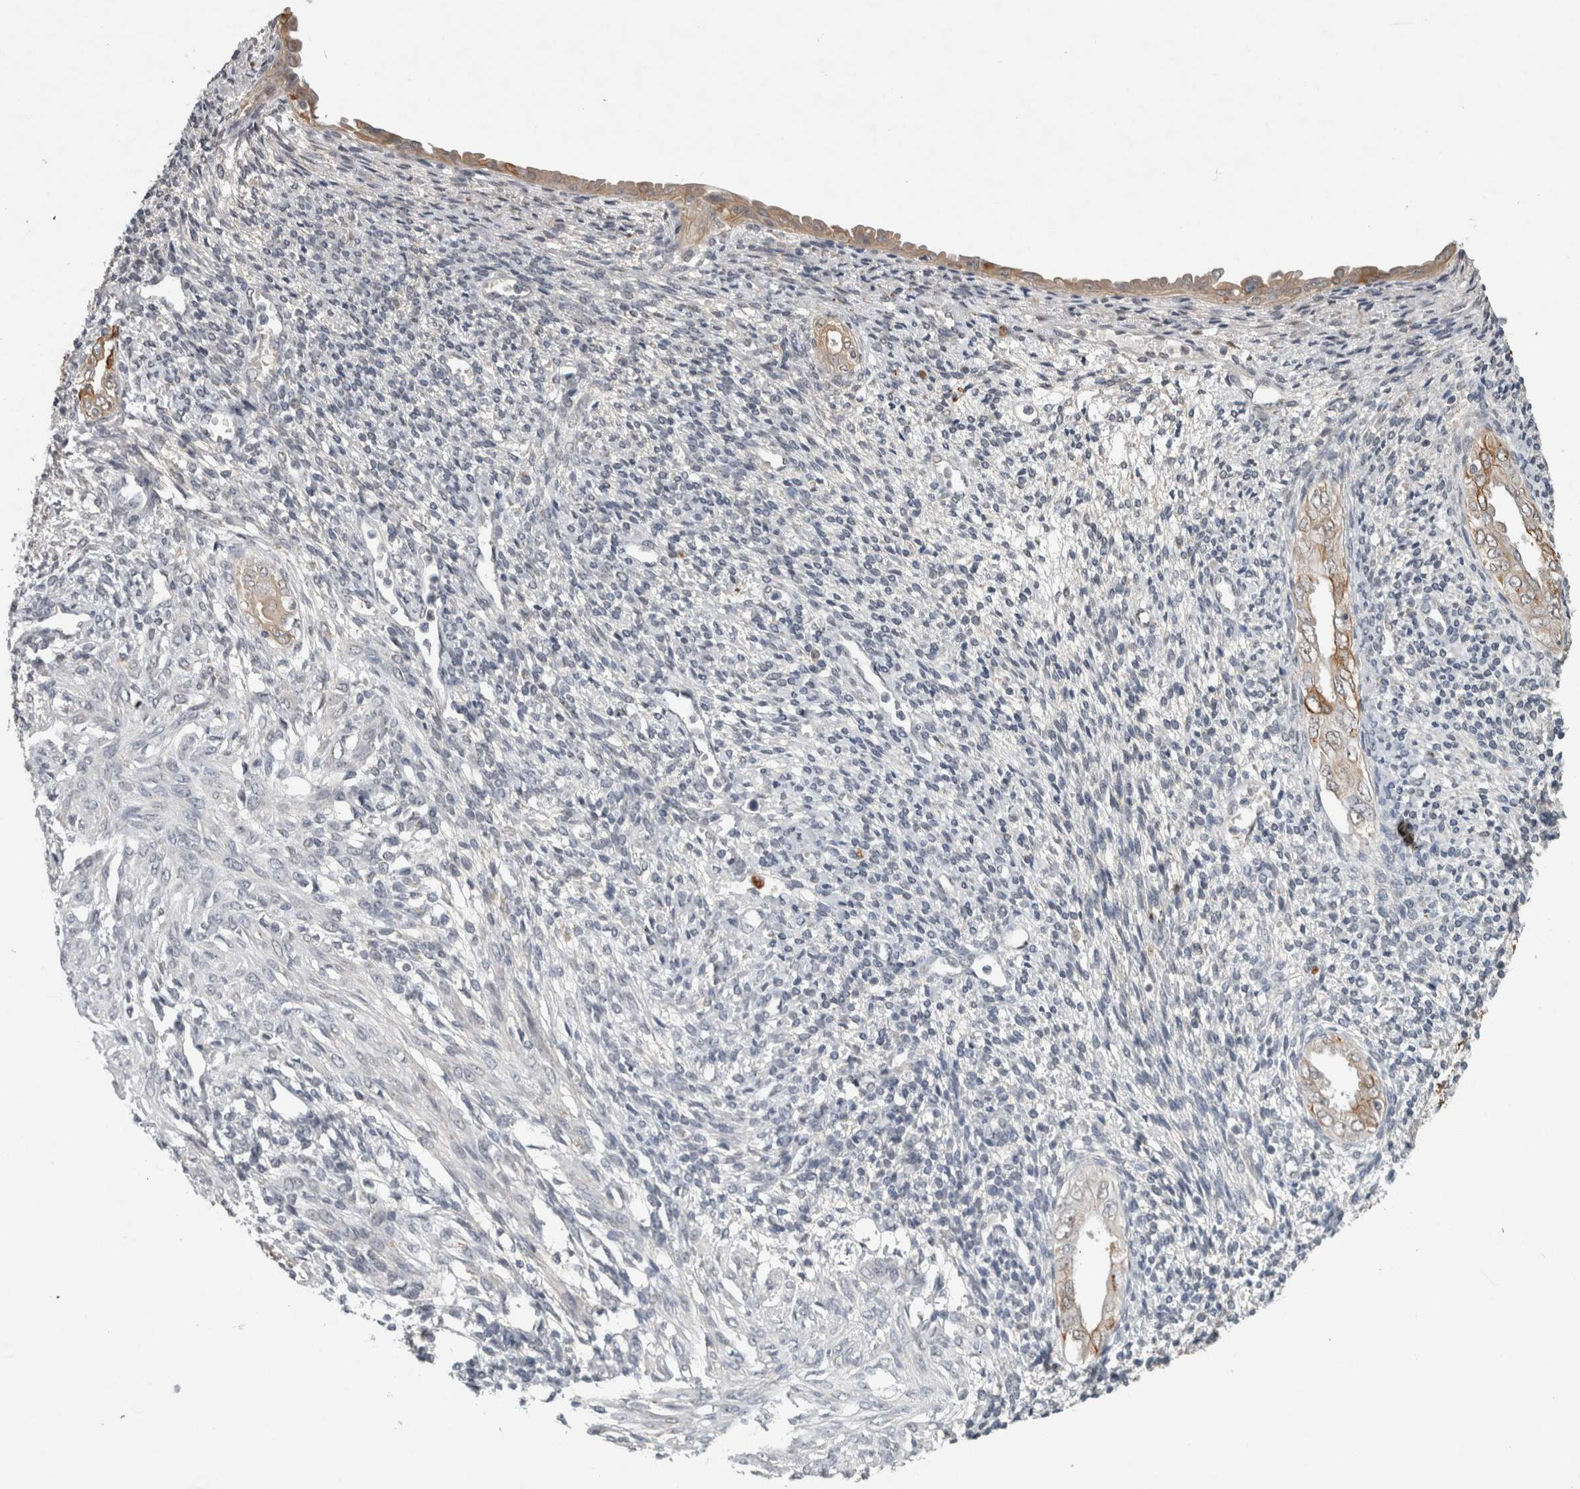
{"staining": {"intensity": "moderate", "quantity": "<25%", "location": "cytoplasmic/membranous"}, "tissue": "endometrium", "cell_type": "Cells in endometrial stroma", "image_type": "normal", "snomed": [{"axis": "morphology", "description": "Normal tissue, NOS"}, {"axis": "topography", "description": "Endometrium"}], "caption": "A micrograph of endometrium stained for a protein demonstrates moderate cytoplasmic/membranous brown staining in cells in endometrial stroma. Nuclei are stained in blue.", "gene": "RHPN1", "patient": {"sex": "female", "age": 66}}